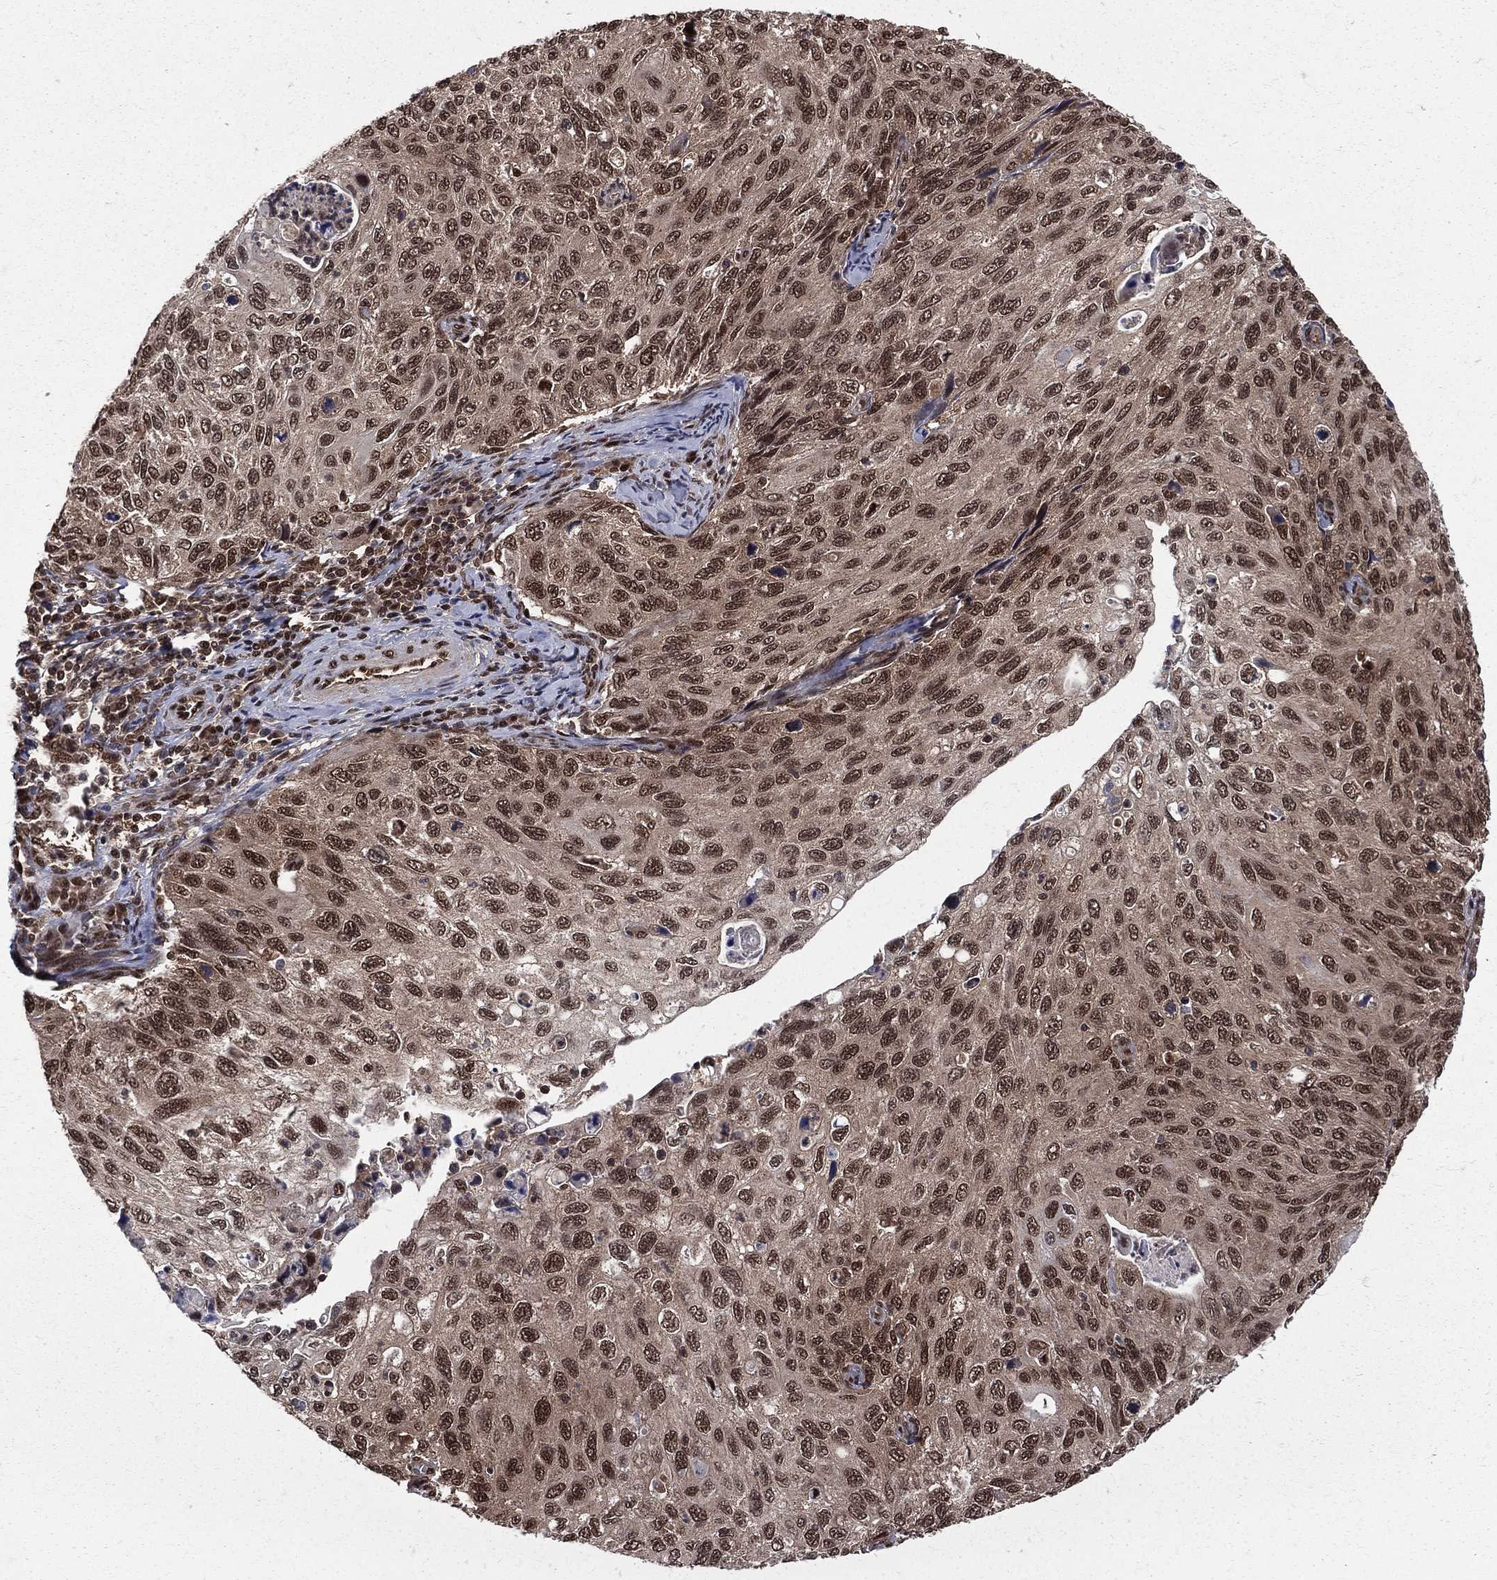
{"staining": {"intensity": "moderate", "quantity": ">75%", "location": "nuclear"}, "tissue": "cervical cancer", "cell_type": "Tumor cells", "image_type": "cancer", "snomed": [{"axis": "morphology", "description": "Squamous cell carcinoma, NOS"}, {"axis": "topography", "description": "Cervix"}], "caption": "Tumor cells display medium levels of moderate nuclear staining in approximately >75% of cells in human cervical cancer.", "gene": "COPS4", "patient": {"sex": "female", "age": 70}}